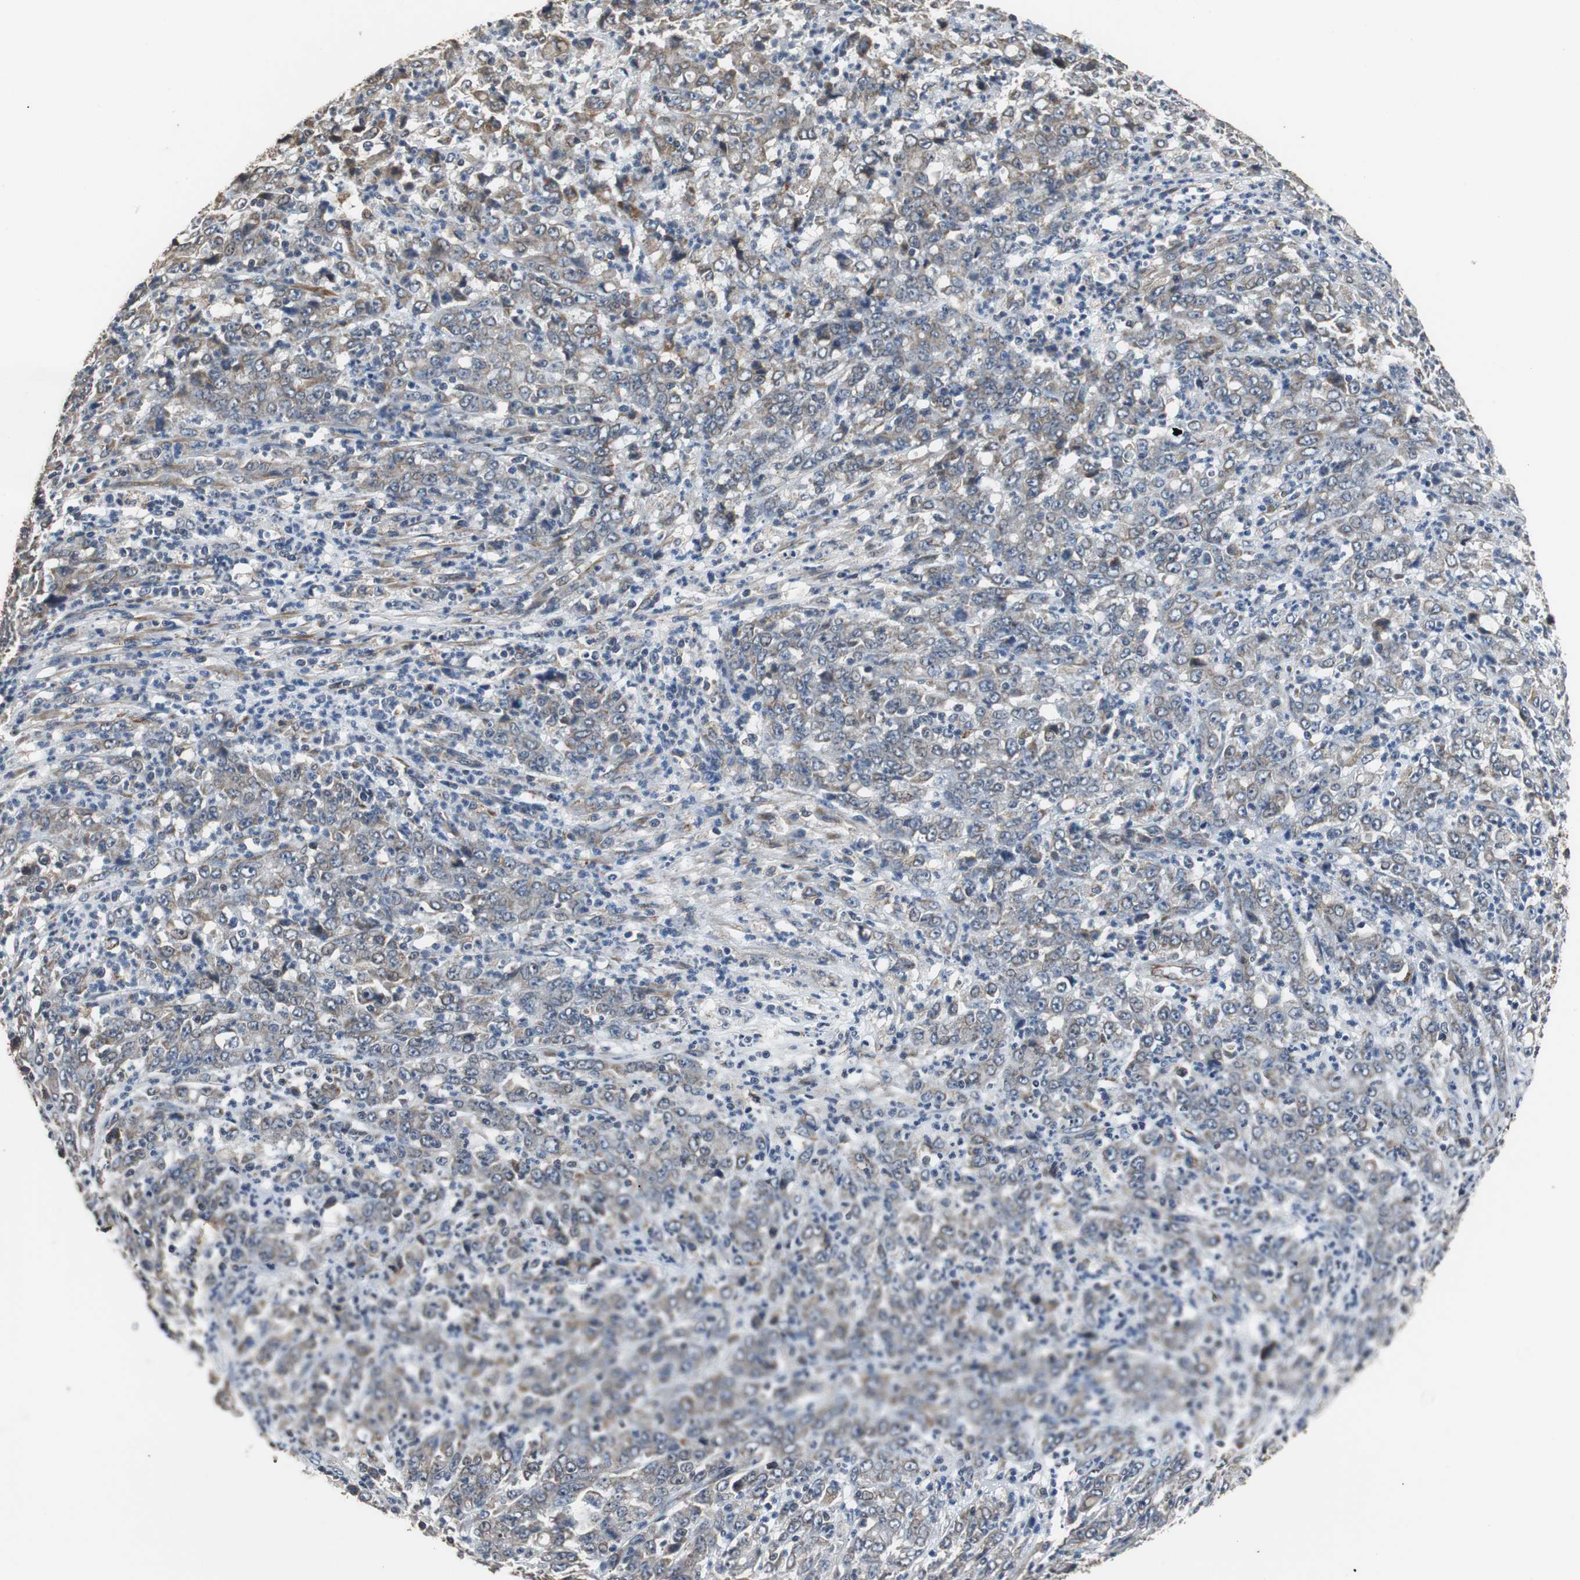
{"staining": {"intensity": "weak", "quantity": "25%-75%", "location": "cytoplasmic/membranous"}, "tissue": "stomach cancer", "cell_type": "Tumor cells", "image_type": "cancer", "snomed": [{"axis": "morphology", "description": "Adenocarcinoma, NOS"}, {"axis": "topography", "description": "Stomach, lower"}], "caption": "A brown stain labels weak cytoplasmic/membranous expression of a protein in adenocarcinoma (stomach) tumor cells.", "gene": "HMGCL", "patient": {"sex": "female", "age": 71}}